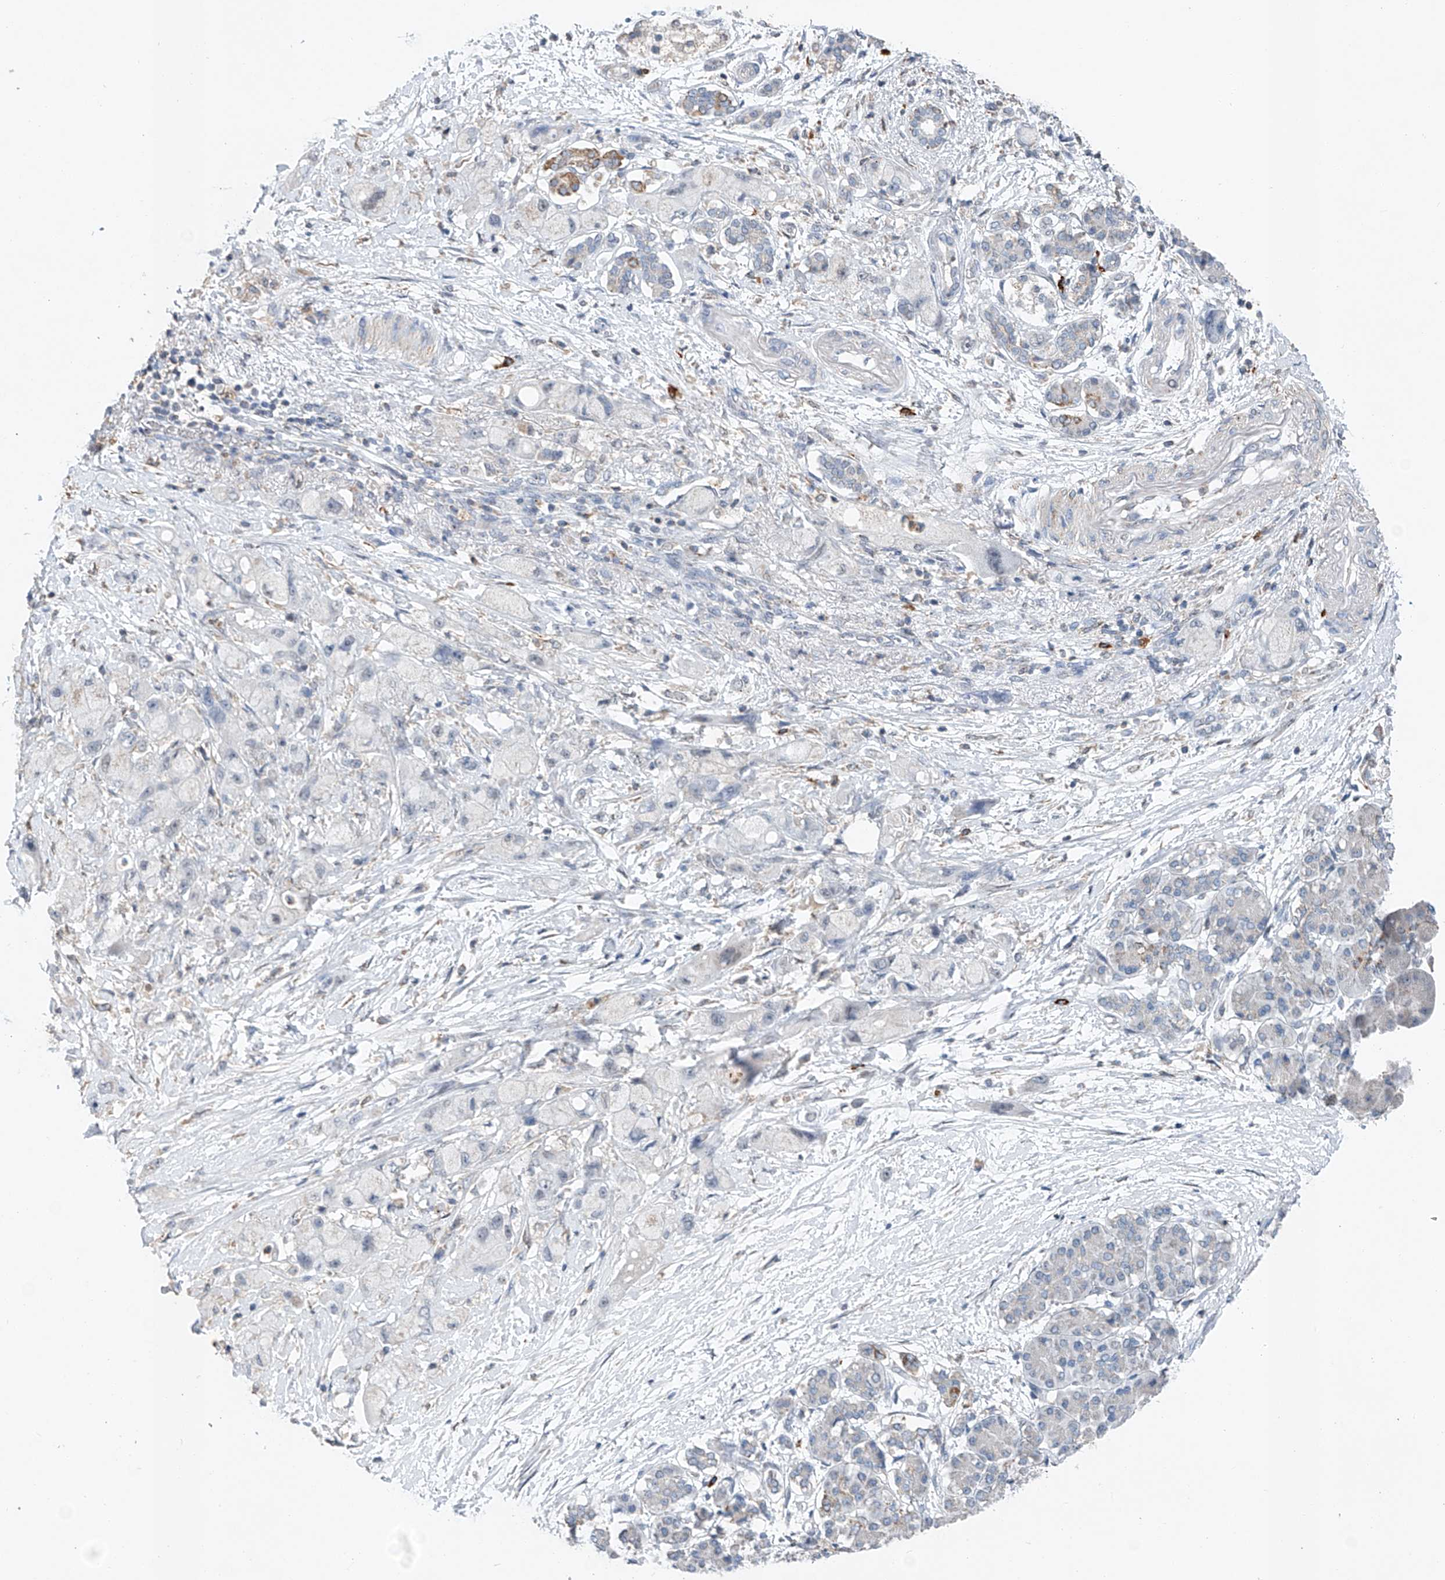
{"staining": {"intensity": "negative", "quantity": "none", "location": "none"}, "tissue": "pancreatic cancer", "cell_type": "Tumor cells", "image_type": "cancer", "snomed": [{"axis": "morphology", "description": "Normal tissue, NOS"}, {"axis": "morphology", "description": "Adenocarcinoma, NOS"}, {"axis": "topography", "description": "Pancreas"}], "caption": "The IHC micrograph has no significant staining in tumor cells of pancreatic cancer tissue.", "gene": "KLF15", "patient": {"sex": "female", "age": 68}}